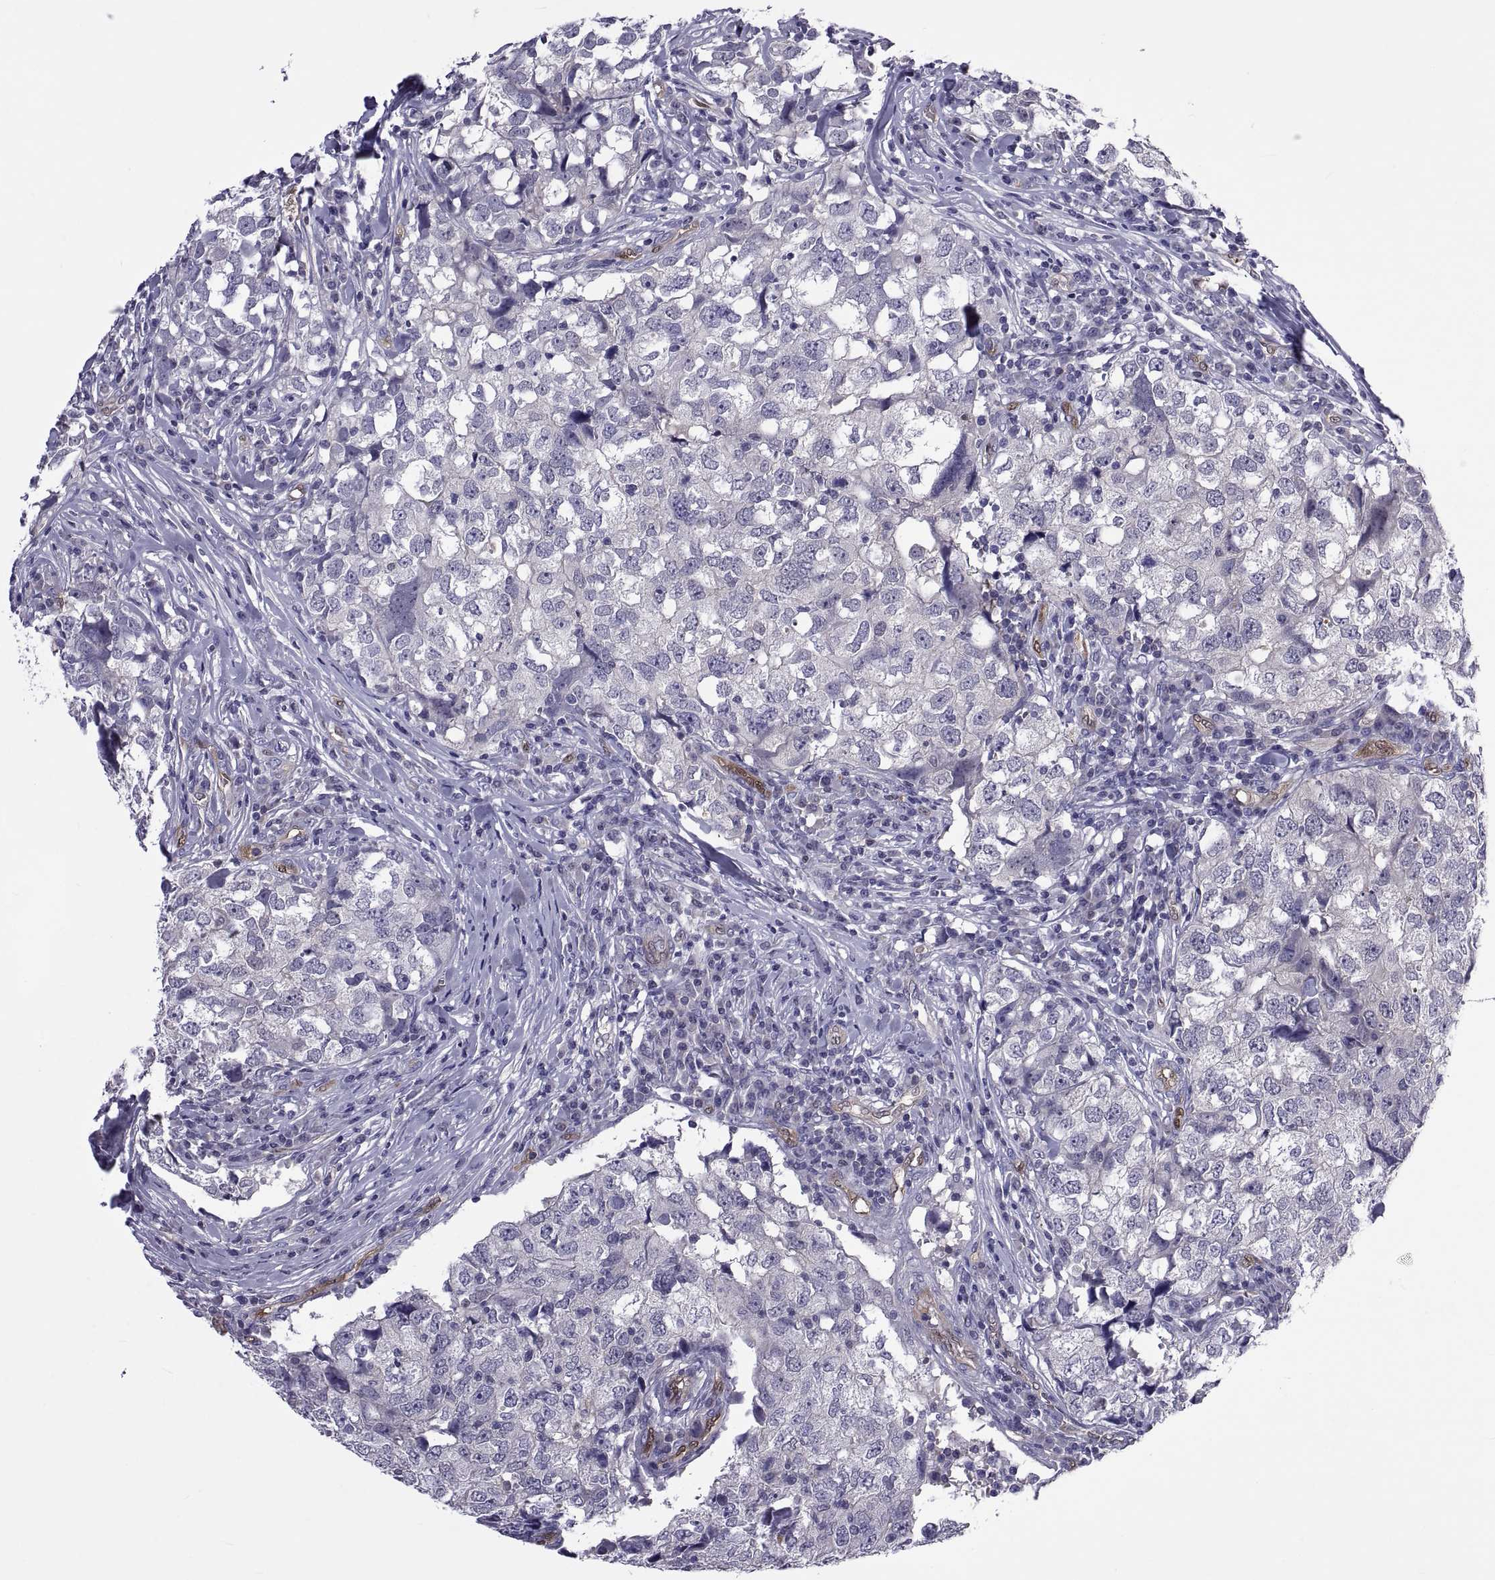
{"staining": {"intensity": "negative", "quantity": "none", "location": "none"}, "tissue": "breast cancer", "cell_type": "Tumor cells", "image_type": "cancer", "snomed": [{"axis": "morphology", "description": "Duct carcinoma"}, {"axis": "topography", "description": "Breast"}], "caption": "Human breast cancer (intraductal carcinoma) stained for a protein using immunohistochemistry displays no staining in tumor cells.", "gene": "LCN9", "patient": {"sex": "female", "age": 30}}